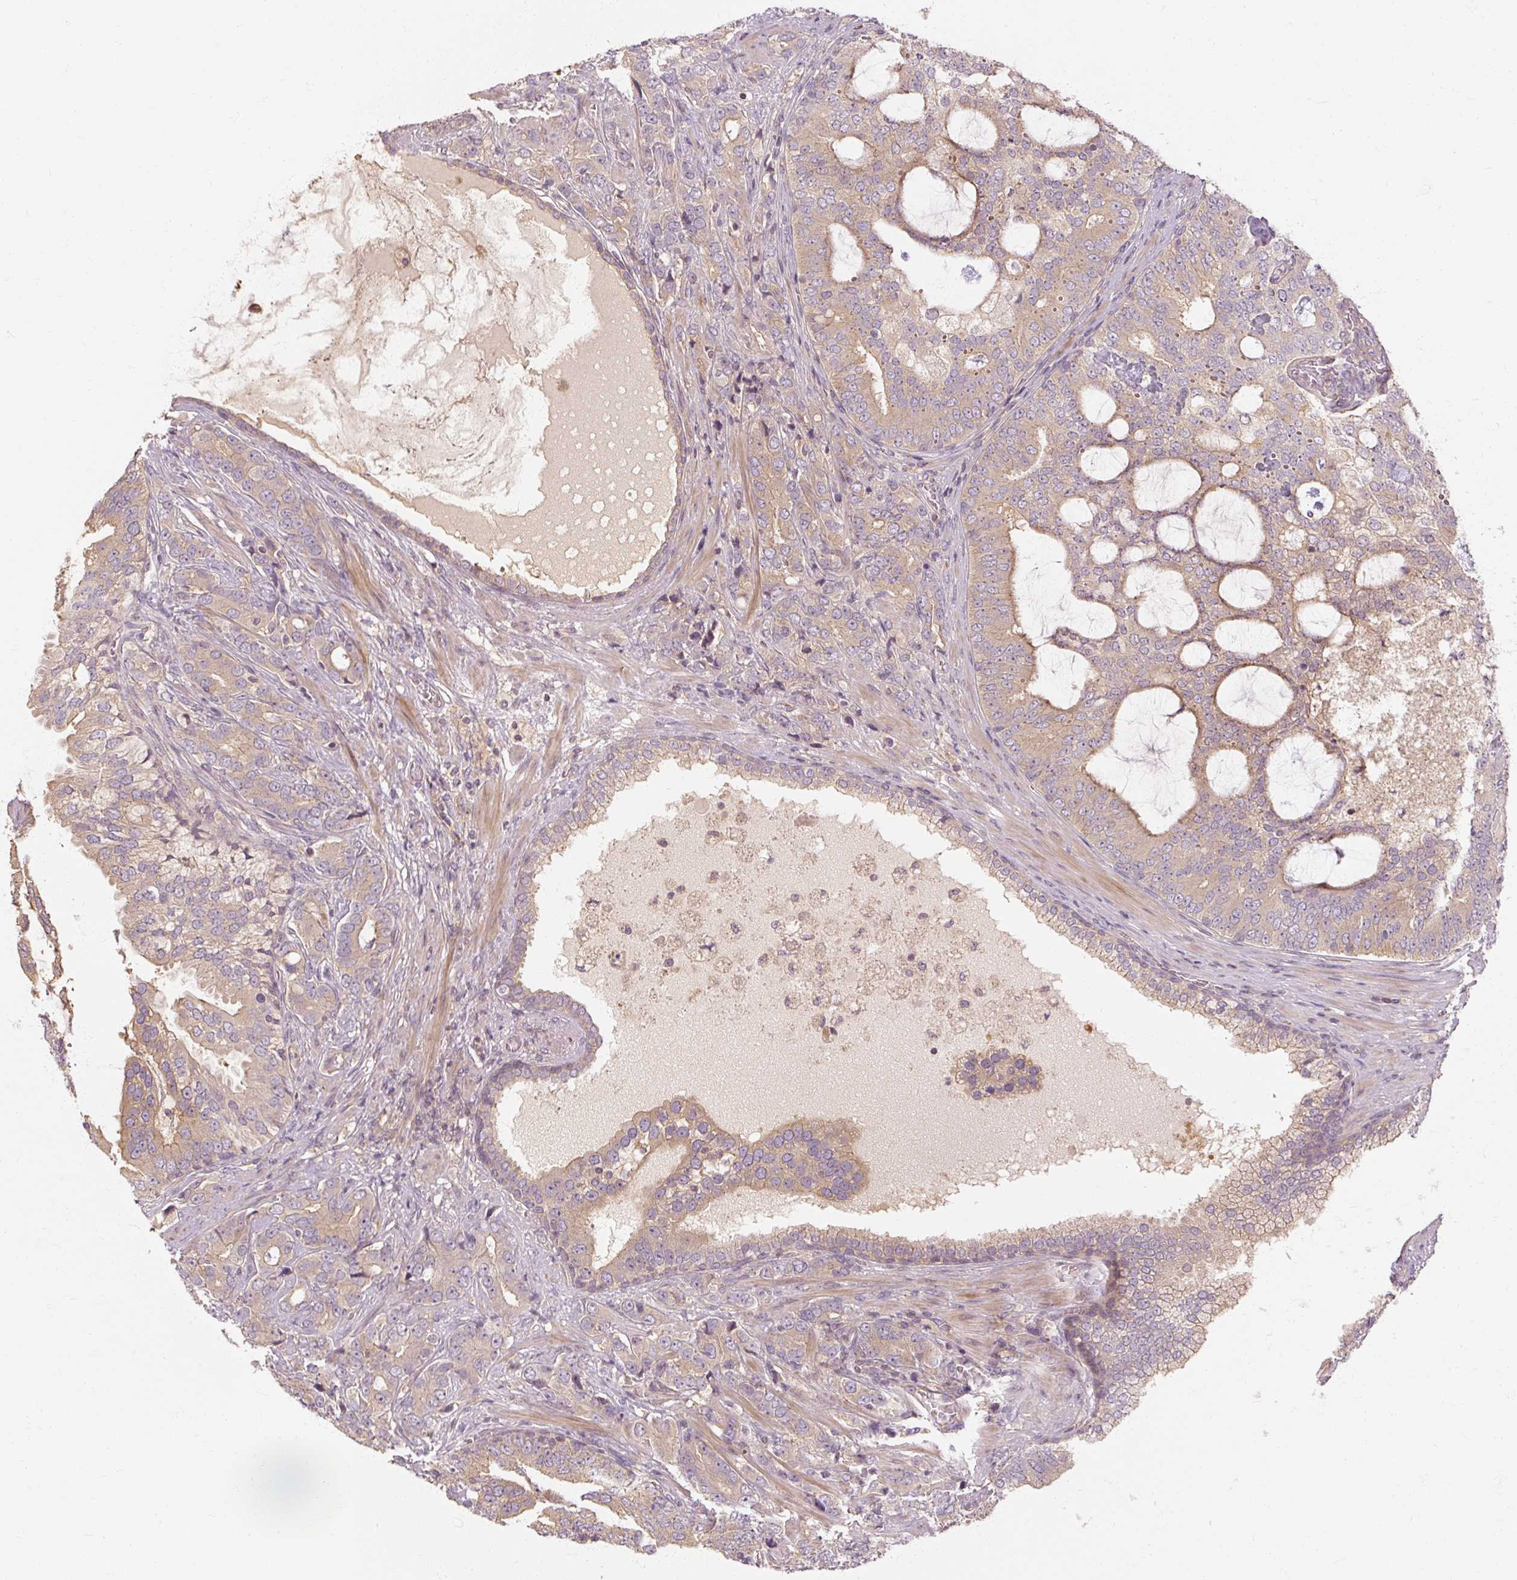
{"staining": {"intensity": "weak", "quantity": ">75%", "location": "cytoplasmic/membranous"}, "tissue": "prostate cancer", "cell_type": "Tumor cells", "image_type": "cancer", "snomed": [{"axis": "morphology", "description": "Adenocarcinoma, High grade"}, {"axis": "topography", "description": "Prostate"}], "caption": "Immunohistochemistry staining of prostate cancer, which exhibits low levels of weak cytoplasmic/membranous positivity in approximately >75% of tumor cells indicating weak cytoplasmic/membranous protein expression. The staining was performed using DAB (brown) for protein detection and nuclei were counterstained in hematoxylin (blue).", "gene": "RB1CC1", "patient": {"sex": "male", "age": 55}}